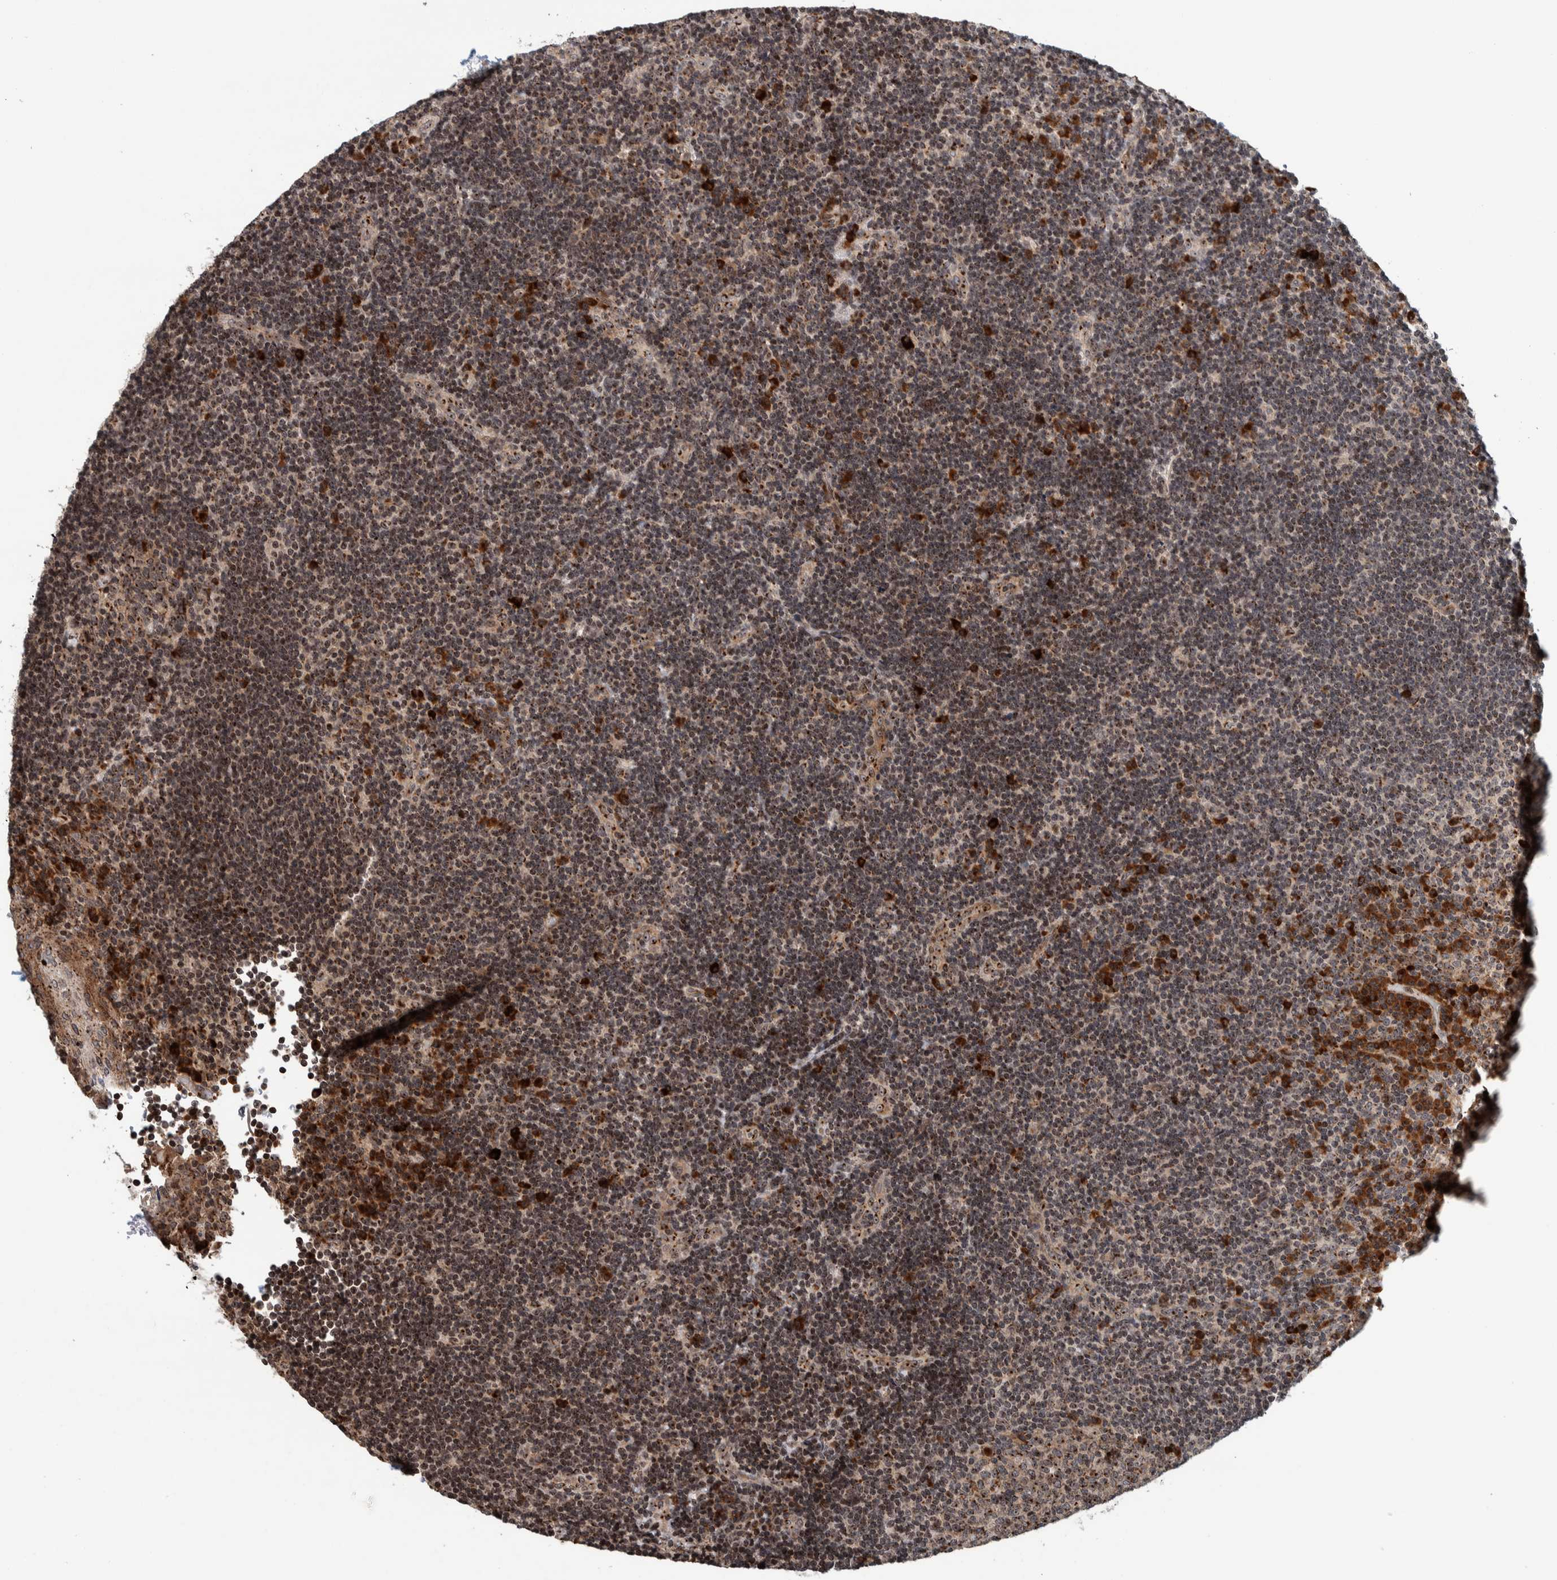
{"staining": {"intensity": "moderate", "quantity": "25%-75%", "location": "nuclear"}, "tissue": "lymphoma", "cell_type": "Tumor cells", "image_type": "cancer", "snomed": [{"axis": "morphology", "description": "Malignant lymphoma, non-Hodgkin's type, High grade"}, {"axis": "topography", "description": "Tonsil"}], "caption": "IHC of lymphoma reveals medium levels of moderate nuclear staining in about 25%-75% of tumor cells.", "gene": "CCDC182", "patient": {"sex": "female", "age": 36}}